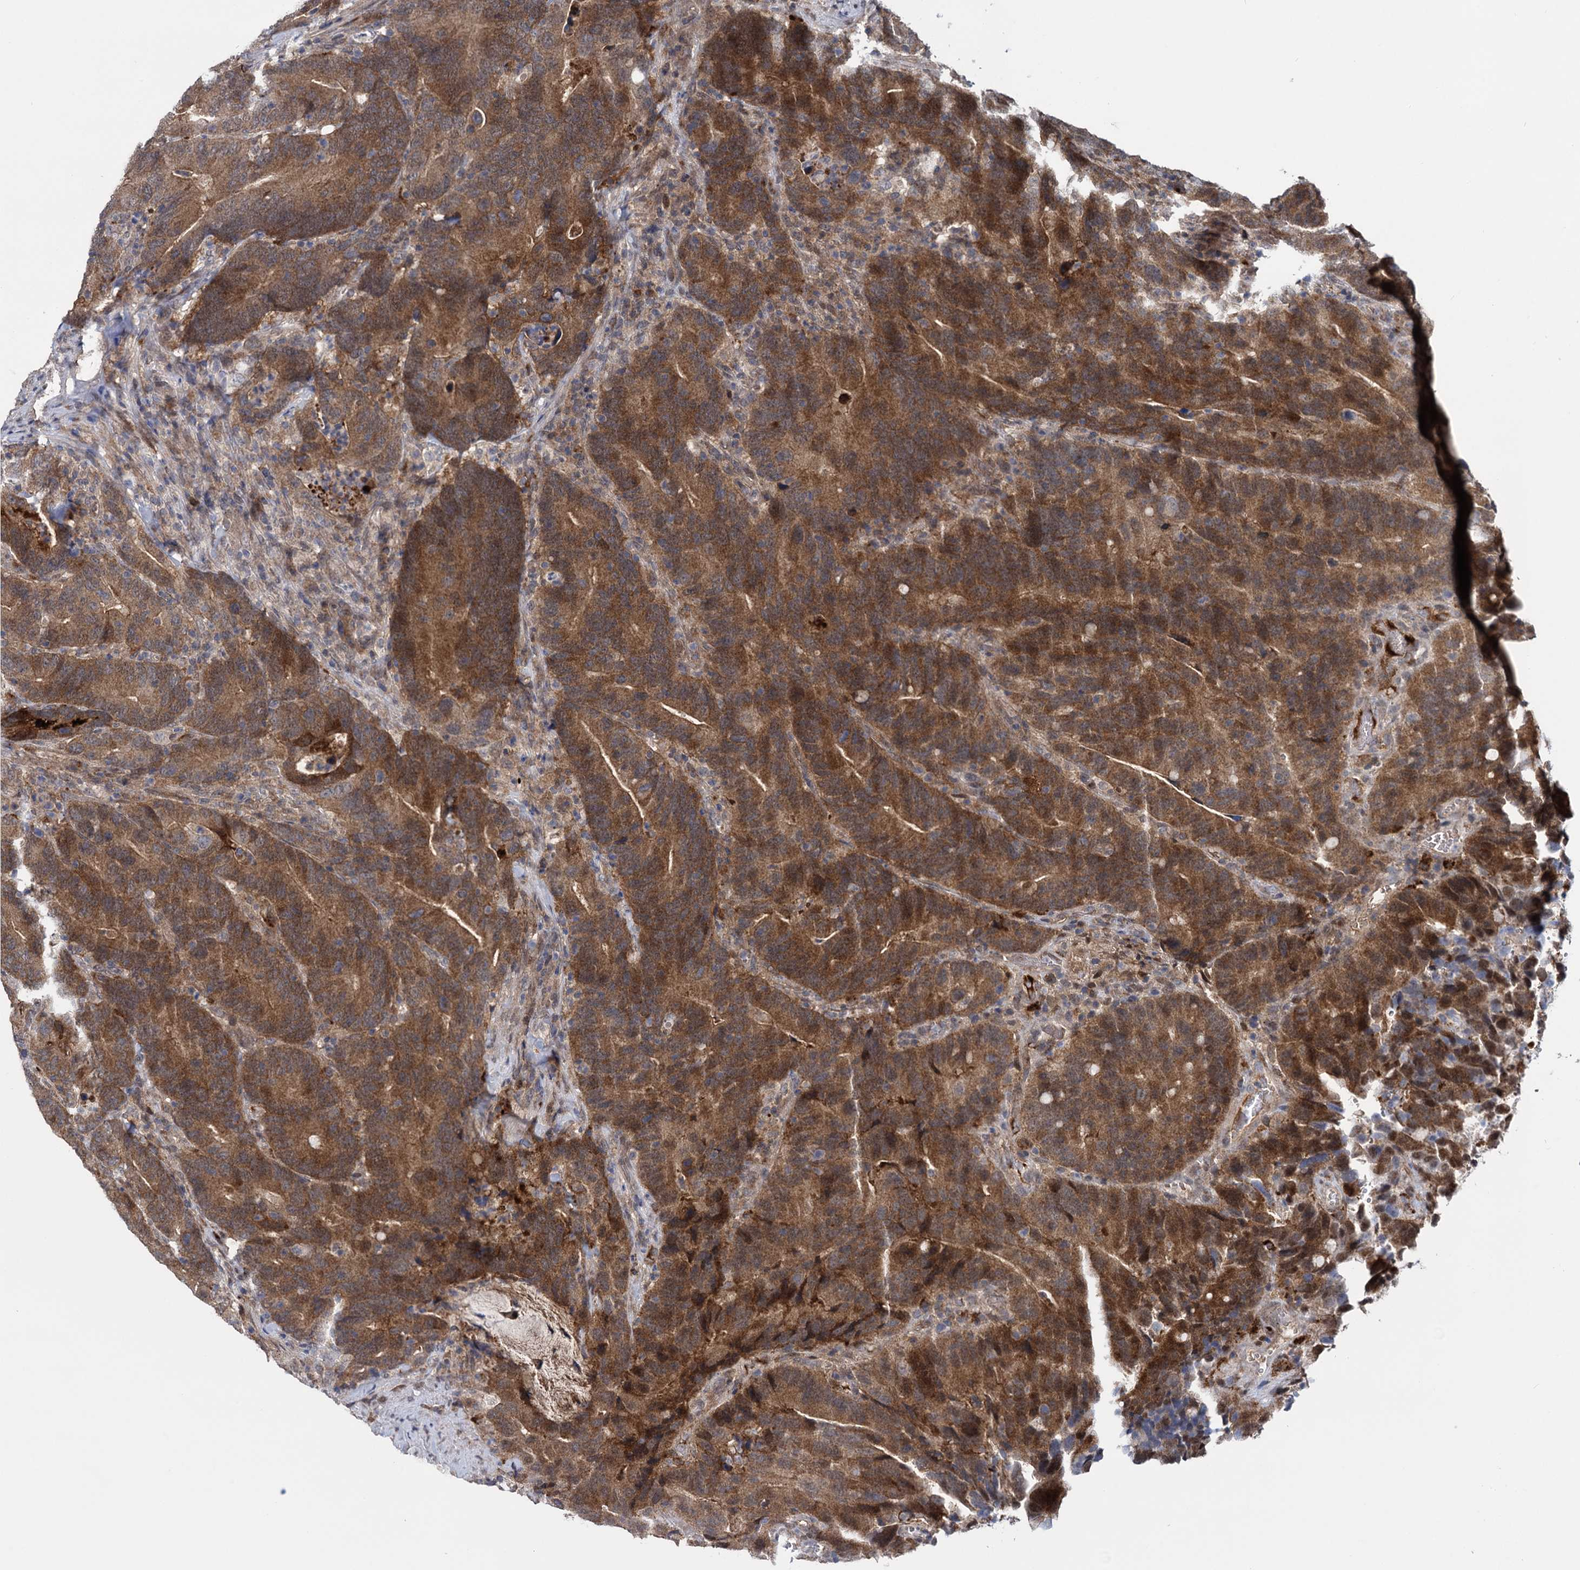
{"staining": {"intensity": "moderate", "quantity": ">75%", "location": "cytoplasmic/membranous"}, "tissue": "colorectal cancer", "cell_type": "Tumor cells", "image_type": "cancer", "snomed": [{"axis": "morphology", "description": "Adenocarcinoma, NOS"}, {"axis": "topography", "description": "Colon"}], "caption": "This histopathology image displays immunohistochemistry staining of colorectal cancer (adenocarcinoma), with medium moderate cytoplasmic/membranous staining in approximately >75% of tumor cells.", "gene": "GLO1", "patient": {"sex": "female", "age": 66}}